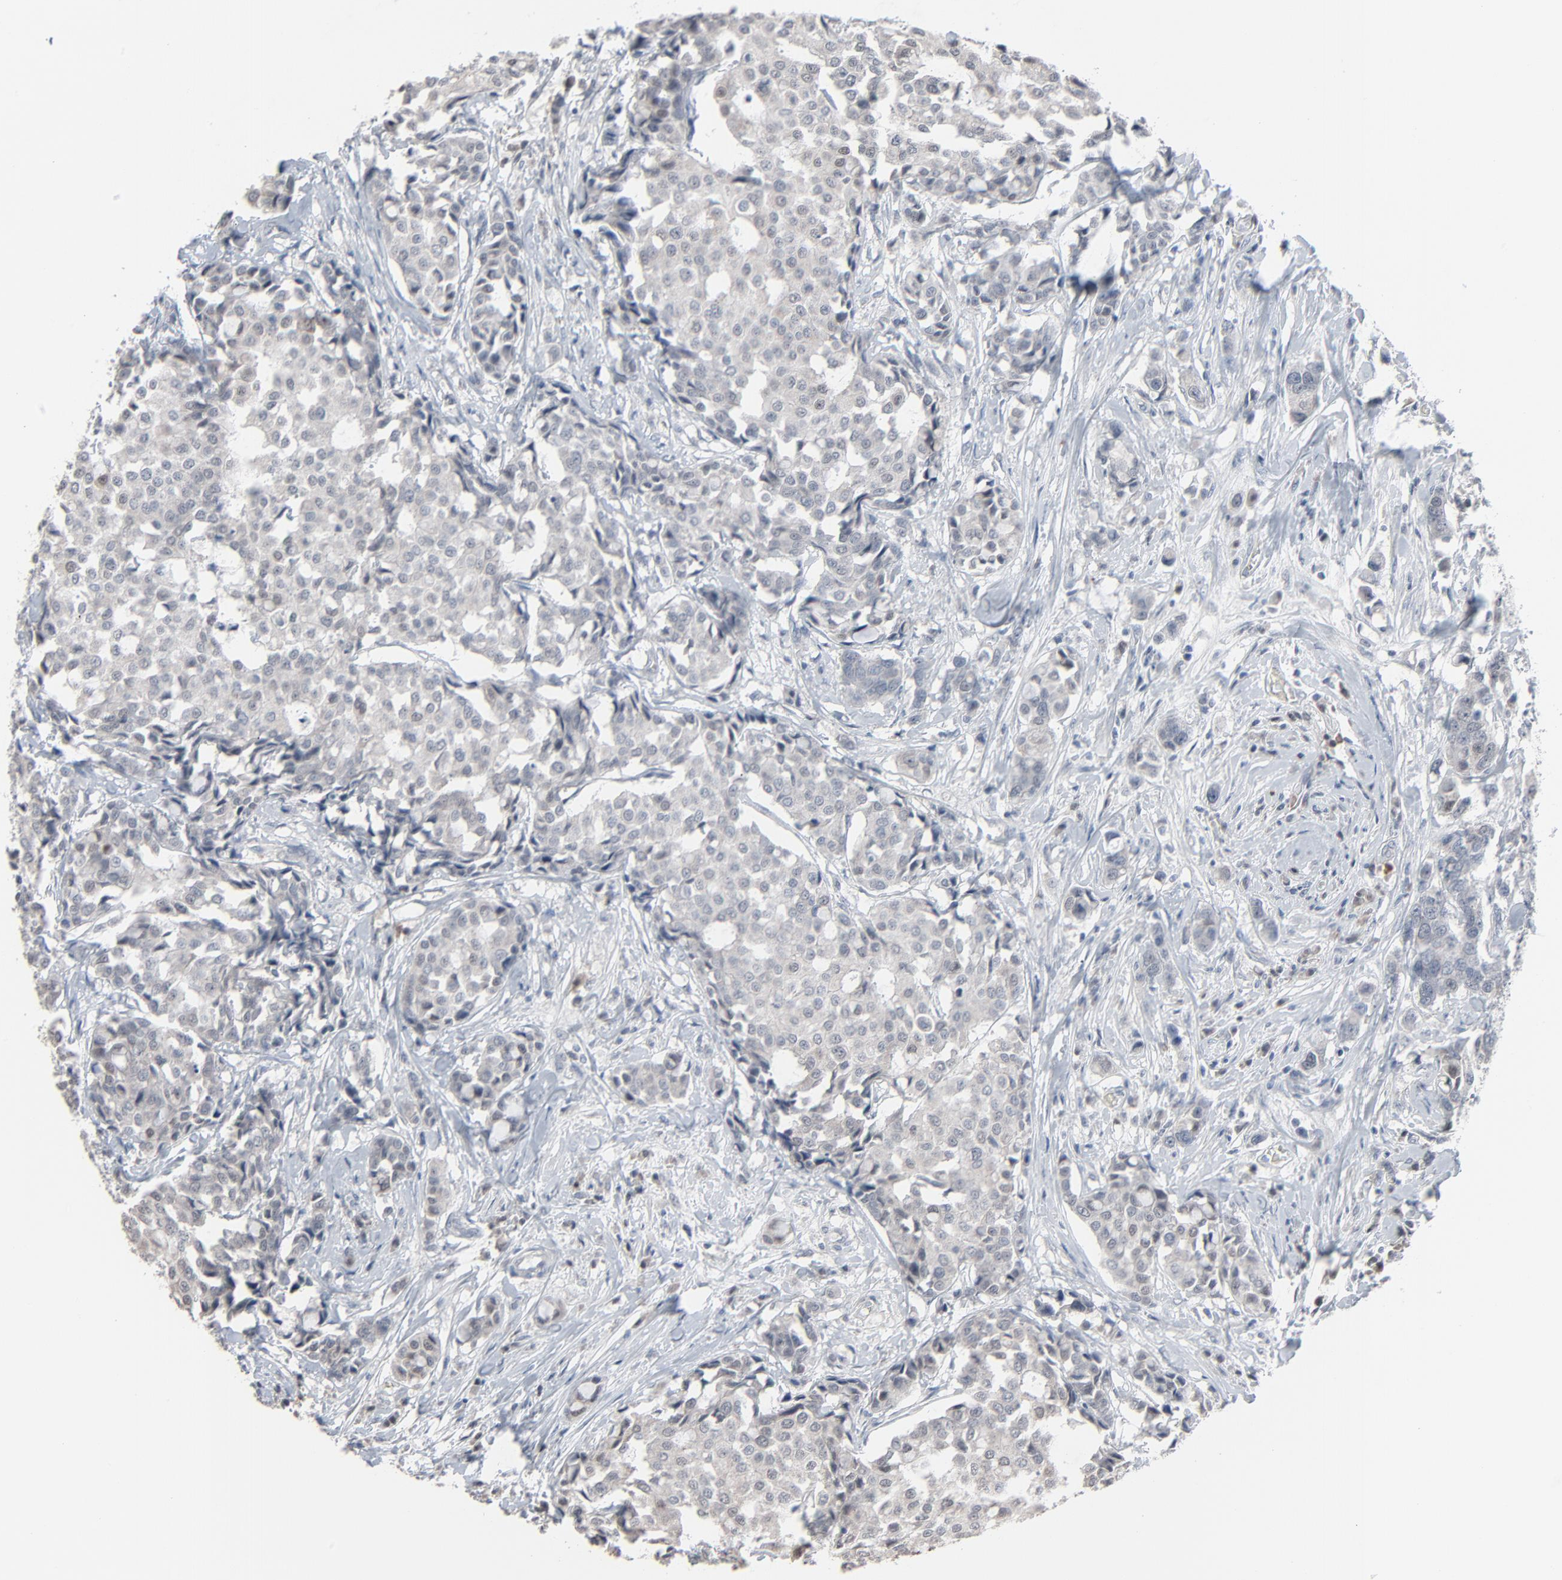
{"staining": {"intensity": "weak", "quantity": "<25%", "location": "cytoplasmic/membranous"}, "tissue": "breast cancer", "cell_type": "Tumor cells", "image_type": "cancer", "snomed": [{"axis": "morphology", "description": "Duct carcinoma"}, {"axis": "topography", "description": "Breast"}], "caption": "Immunohistochemistry of breast cancer demonstrates no positivity in tumor cells. (DAB (3,3'-diaminobenzidine) immunohistochemistry visualized using brightfield microscopy, high magnification).", "gene": "SAGE1", "patient": {"sex": "female", "age": 27}}